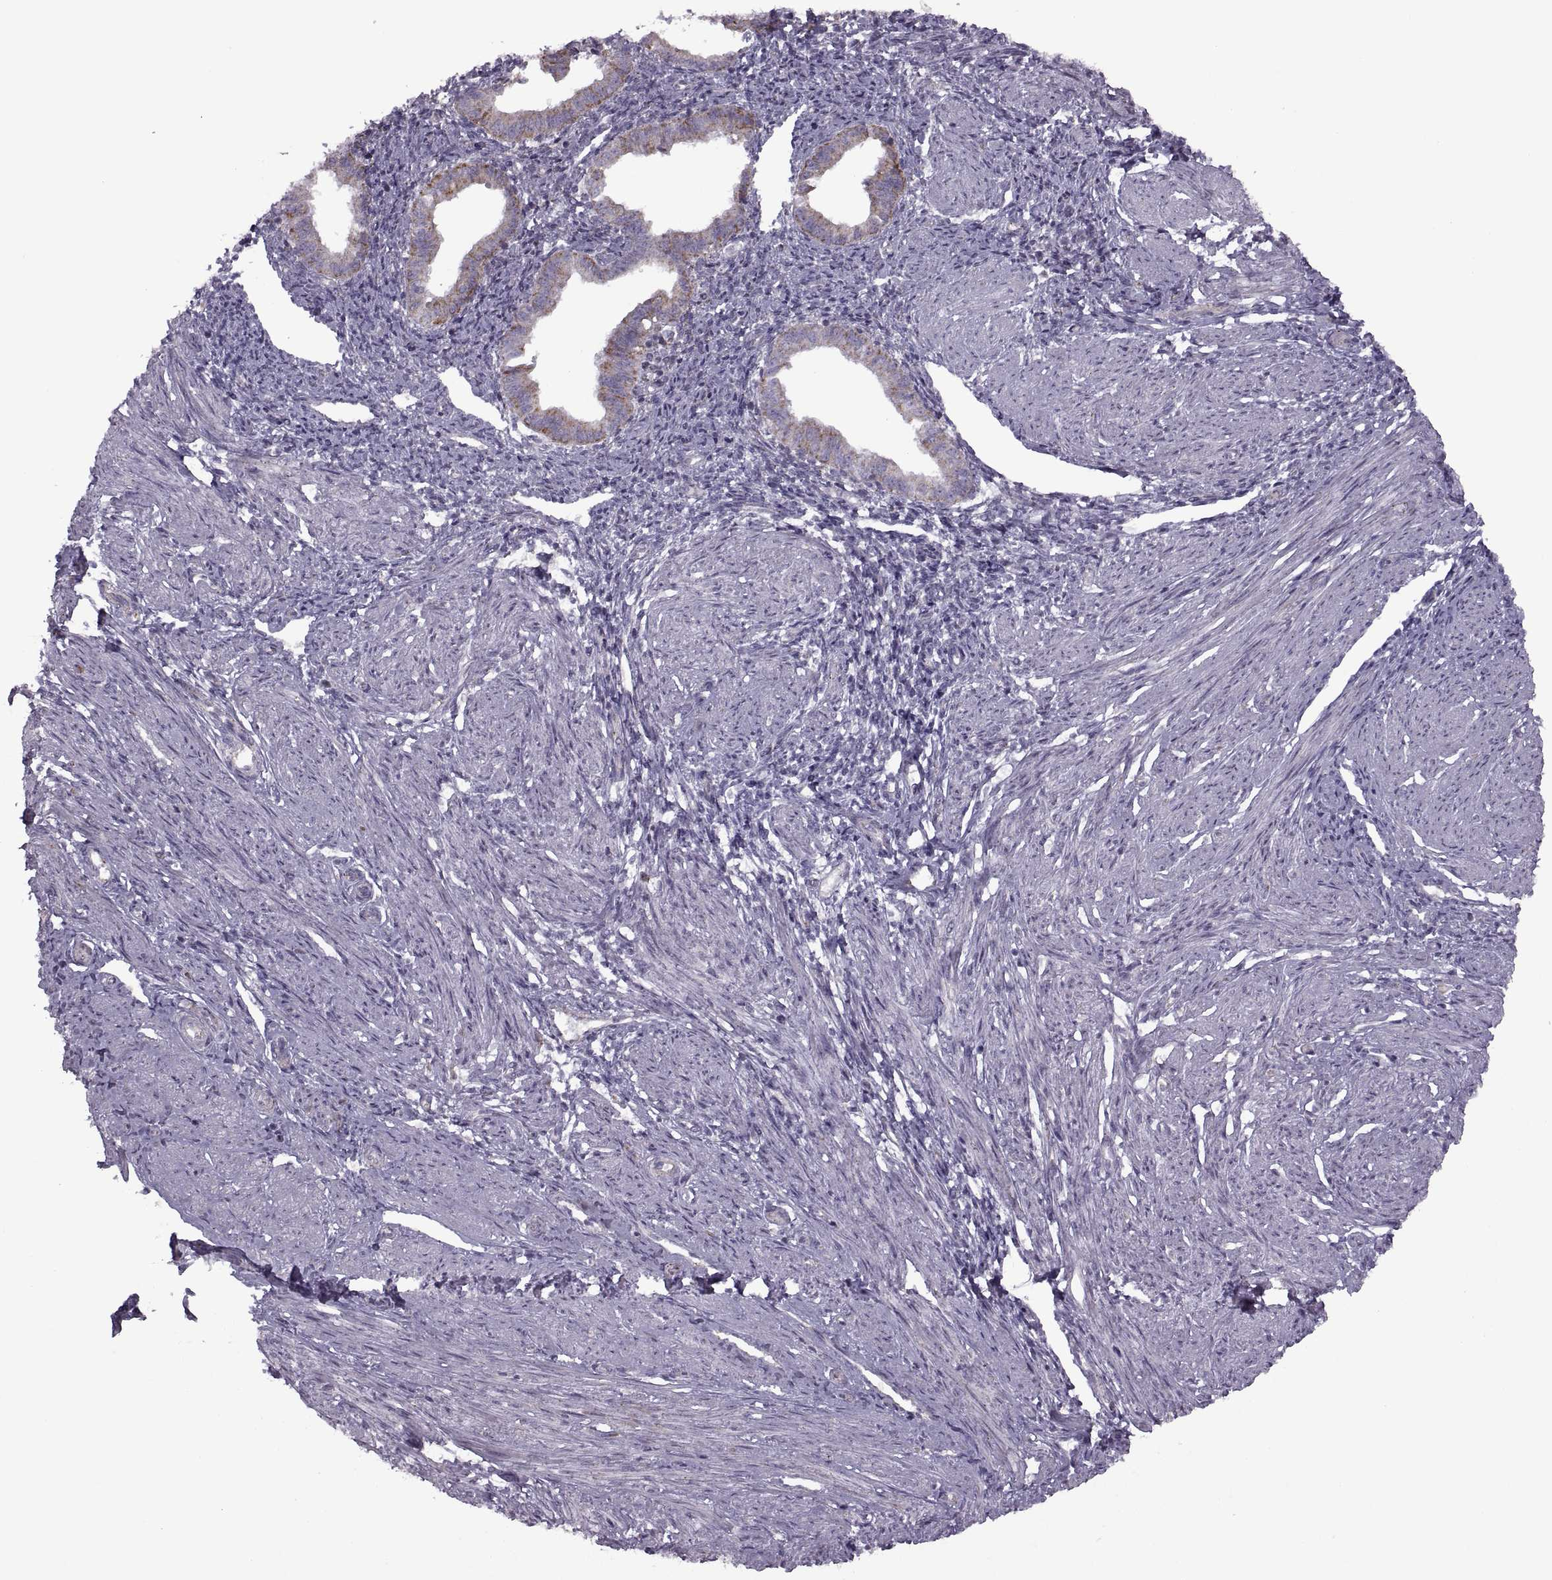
{"staining": {"intensity": "negative", "quantity": "none", "location": "none"}, "tissue": "endometrium", "cell_type": "Cells in endometrial stroma", "image_type": "normal", "snomed": [{"axis": "morphology", "description": "Normal tissue, NOS"}, {"axis": "topography", "description": "Endometrium"}], "caption": "Protein analysis of benign endometrium exhibits no significant positivity in cells in endometrial stroma.", "gene": "PIERCE1", "patient": {"sex": "female", "age": 37}}